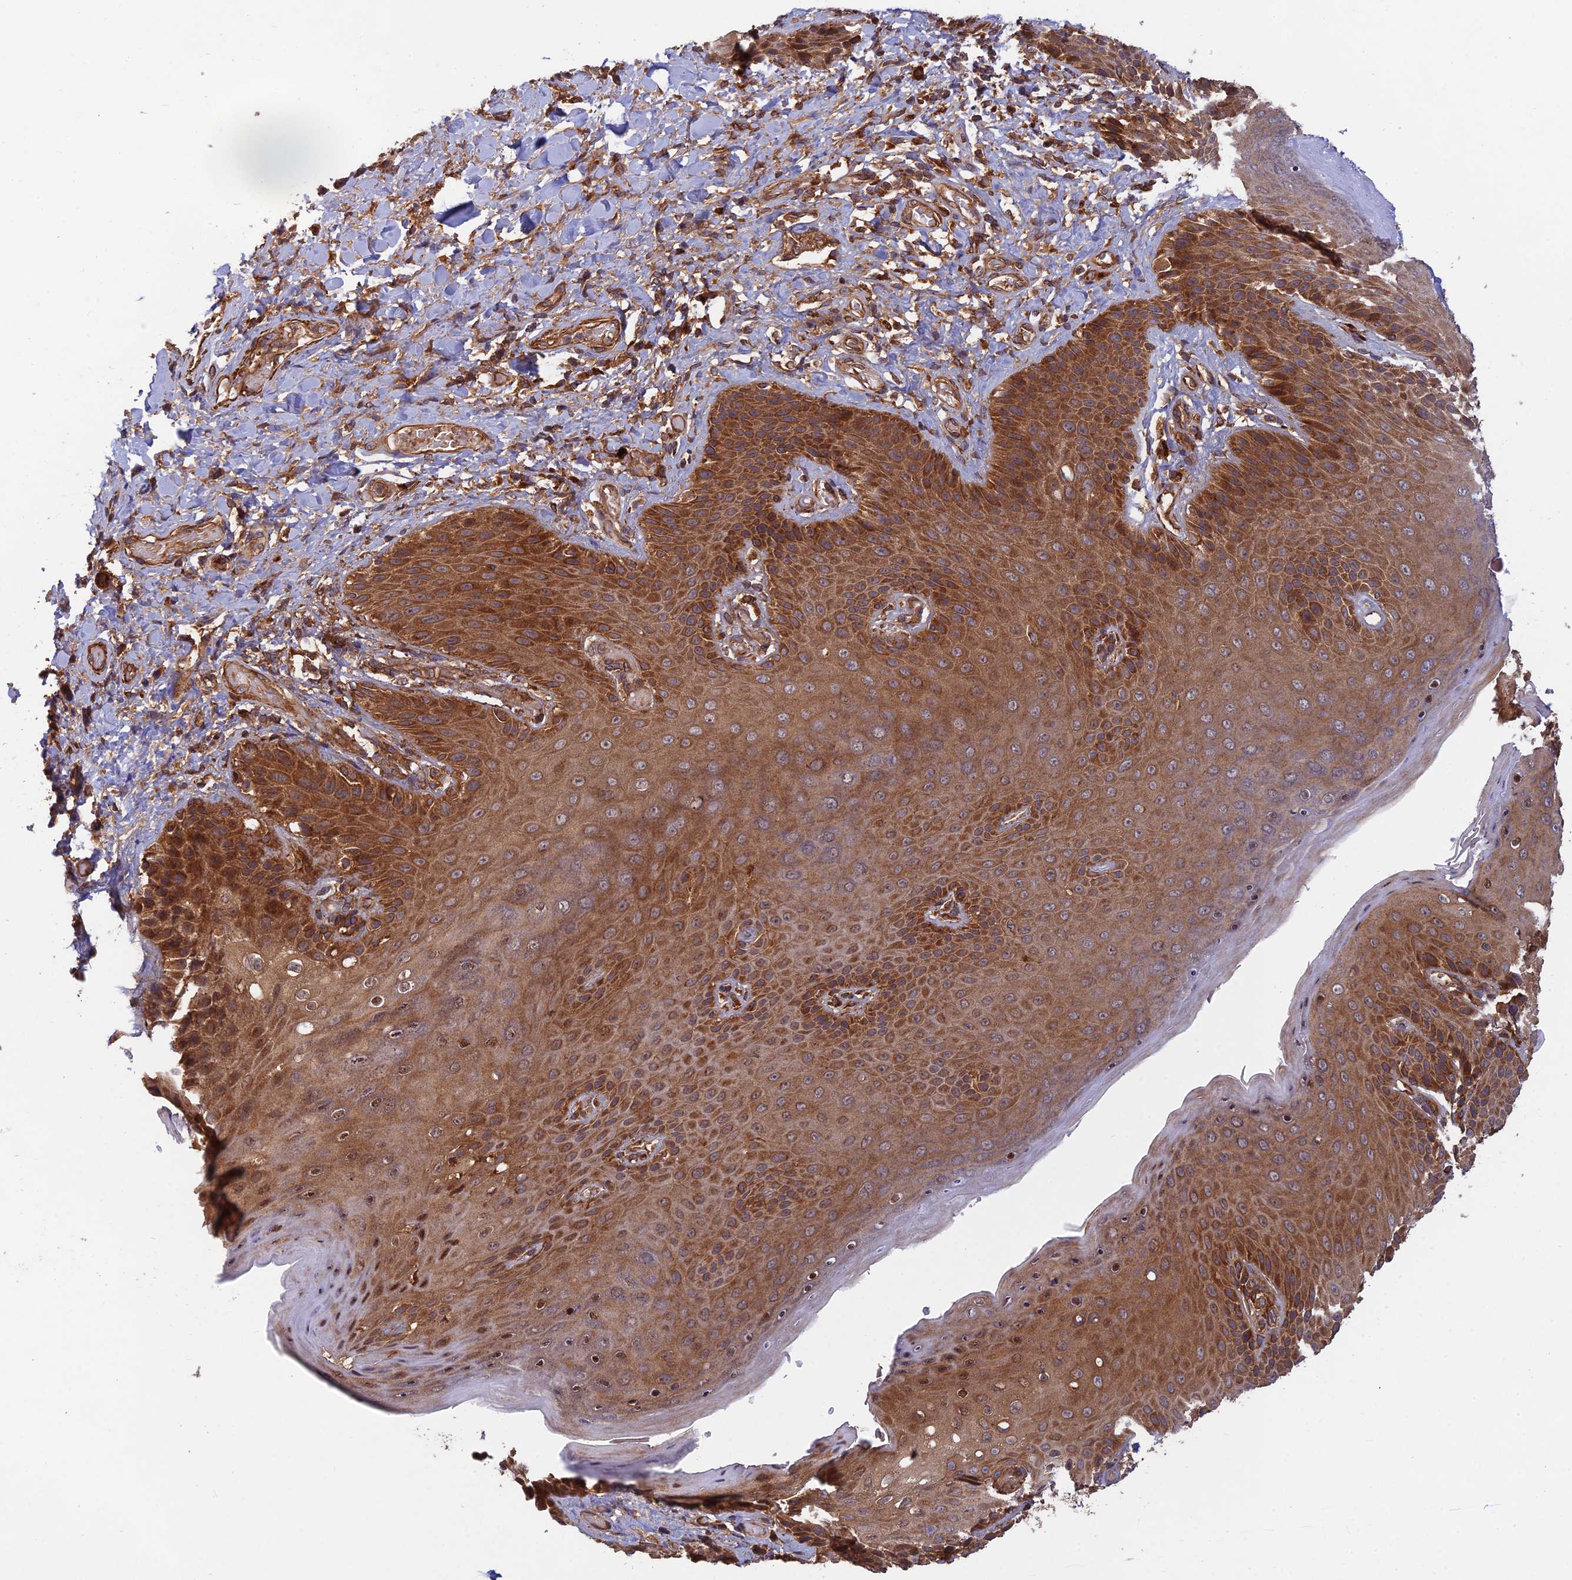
{"staining": {"intensity": "moderate", "quantity": ">75%", "location": "cytoplasmic/membranous"}, "tissue": "skin", "cell_type": "Epidermal cells", "image_type": "normal", "snomed": [{"axis": "morphology", "description": "Normal tissue, NOS"}, {"axis": "topography", "description": "Anal"}], "caption": "Immunohistochemistry micrograph of unremarkable skin stained for a protein (brown), which reveals medium levels of moderate cytoplasmic/membranous positivity in approximately >75% of epidermal cells.", "gene": "RELCH", "patient": {"sex": "female", "age": 89}}